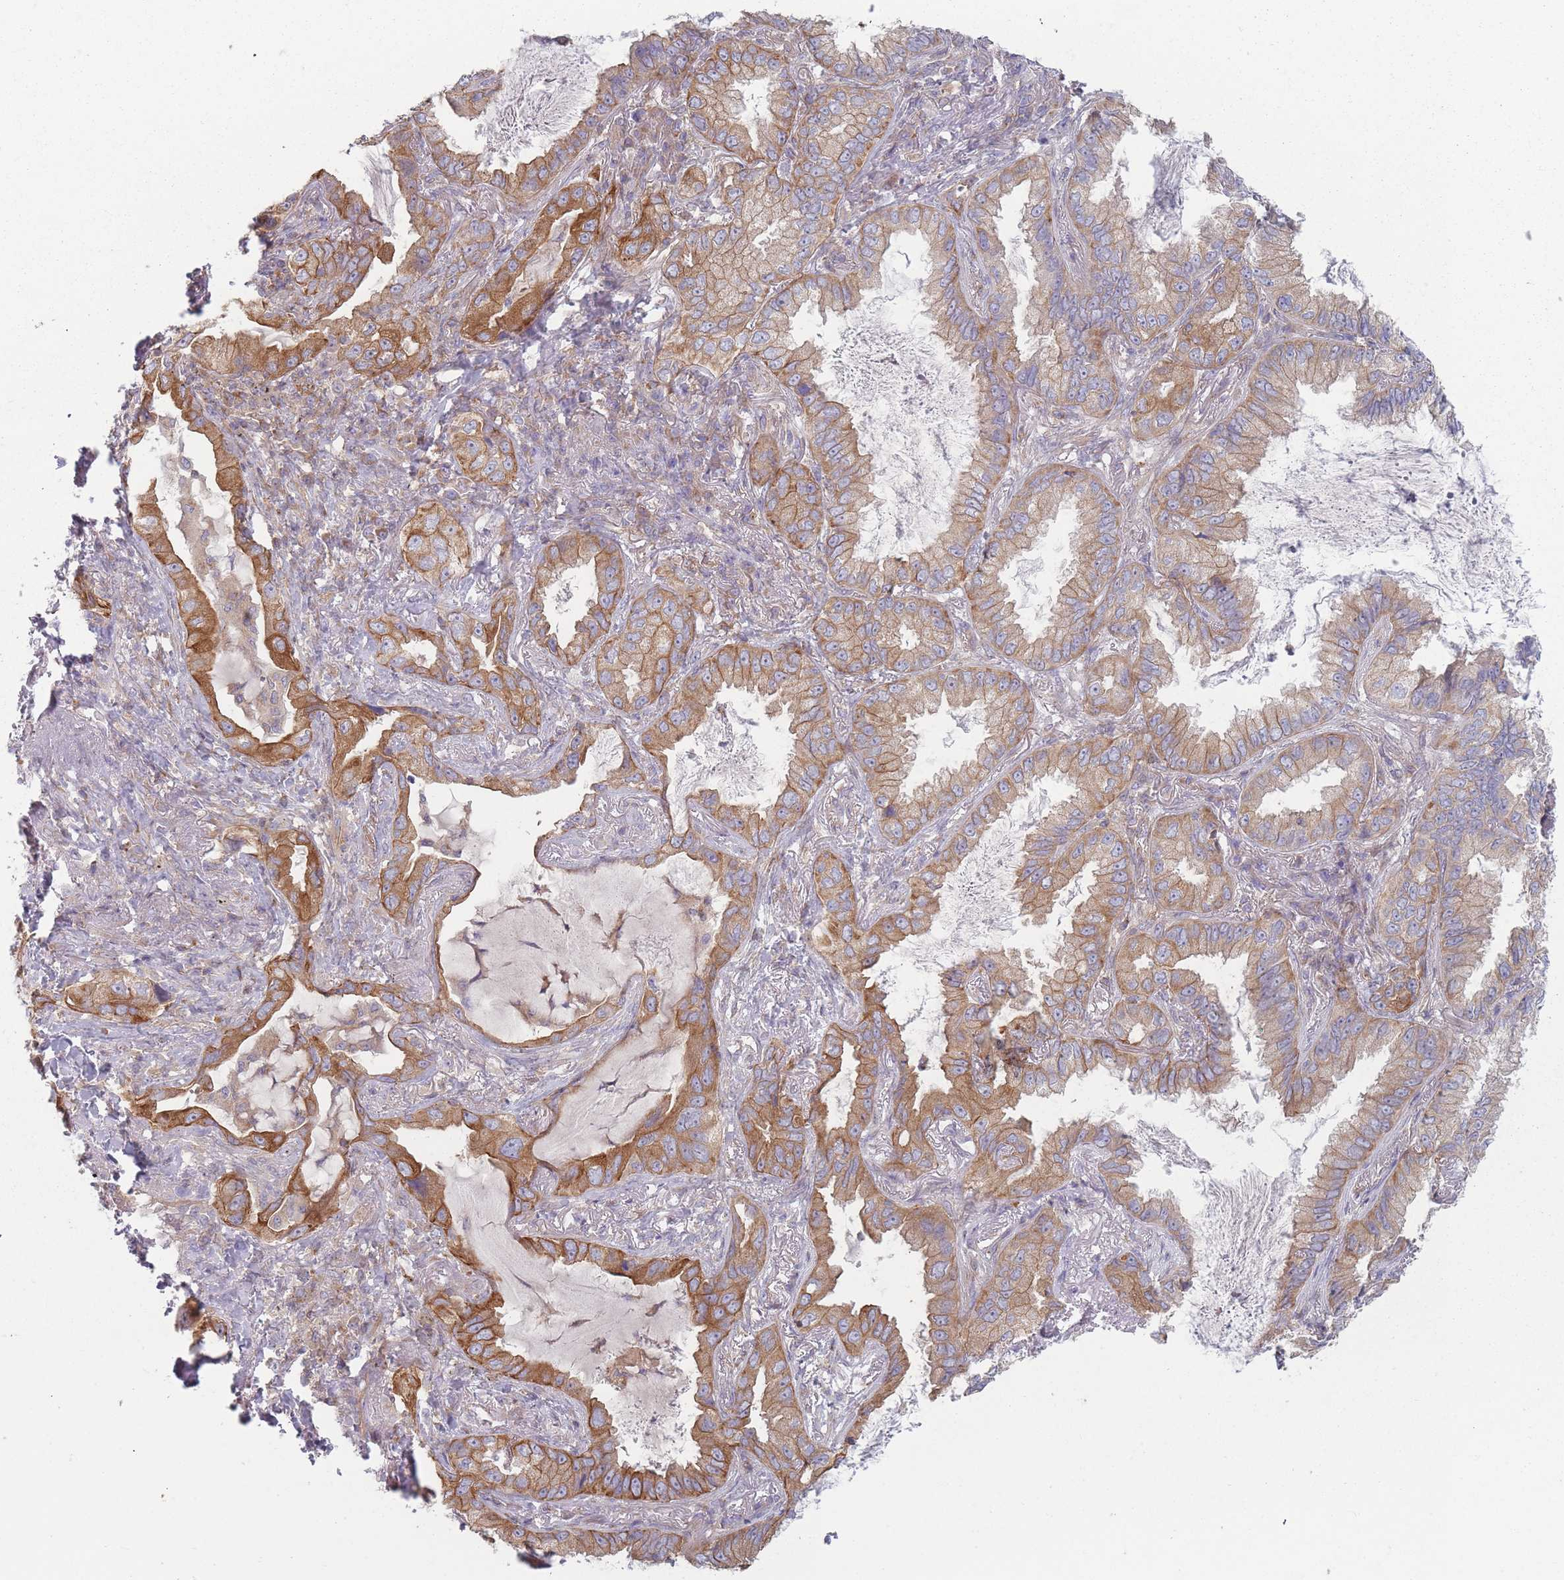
{"staining": {"intensity": "moderate", "quantity": ">75%", "location": "cytoplasmic/membranous"}, "tissue": "lung cancer", "cell_type": "Tumor cells", "image_type": "cancer", "snomed": [{"axis": "morphology", "description": "Adenocarcinoma, NOS"}, {"axis": "topography", "description": "Lung"}], "caption": "There is medium levels of moderate cytoplasmic/membranous positivity in tumor cells of adenocarcinoma (lung), as demonstrated by immunohistochemical staining (brown color).", "gene": "HSBP1L1", "patient": {"sex": "female", "age": 69}}